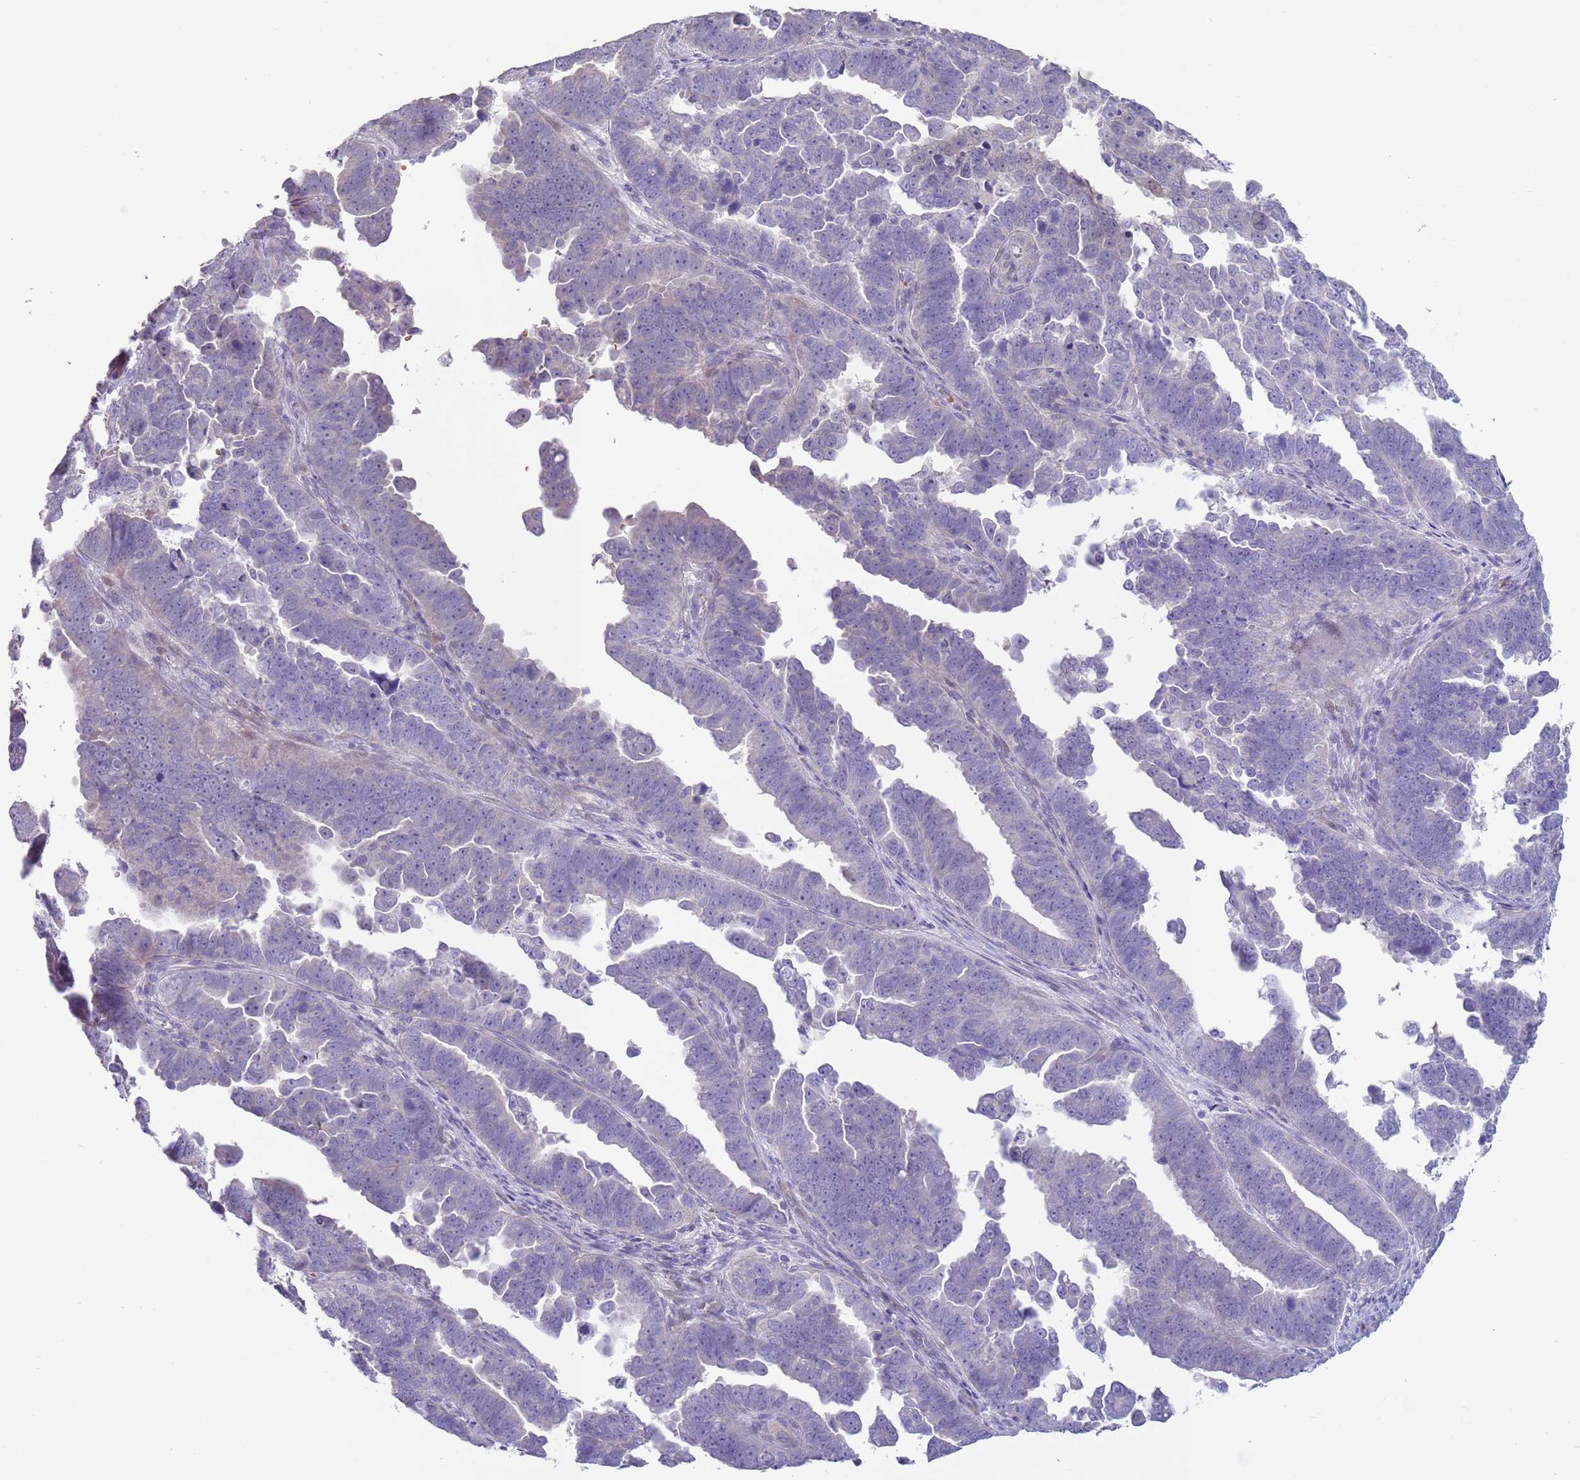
{"staining": {"intensity": "negative", "quantity": "none", "location": "none"}, "tissue": "endometrial cancer", "cell_type": "Tumor cells", "image_type": "cancer", "snomed": [{"axis": "morphology", "description": "Adenocarcinoma, NOS"}, {"axis": "topography", "description": "Endometrium"}], "caption": "An immunohistochemistry (IHC) image of endometrial adenocarcinoma is shown. There is no staining in tumor cells of endometrial adenocarcinoma.", "gene": "ZNF14", "patient": {"sex": "female", "age": 75}}